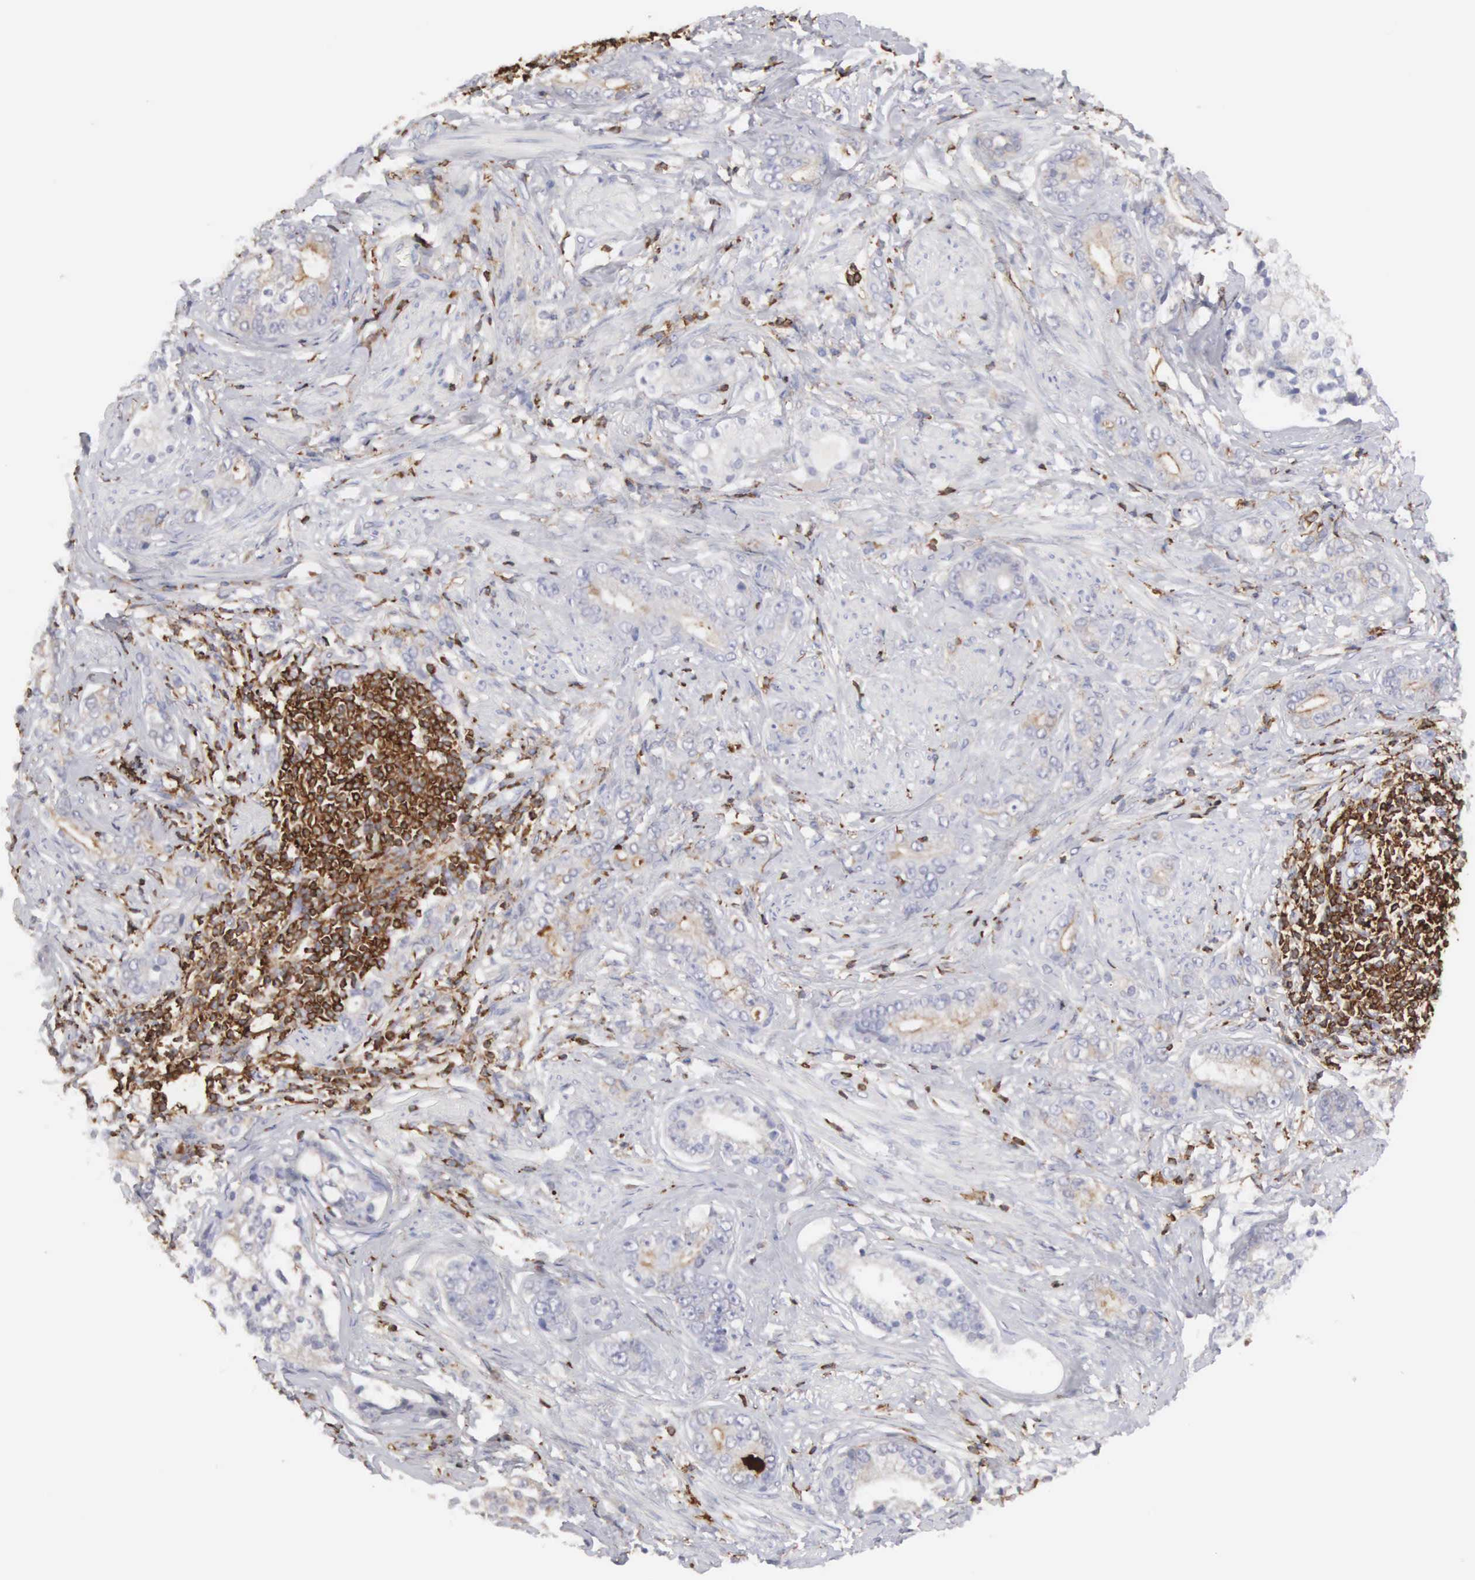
{"staining": {"intensity": "negative", "quantity": "none", "location": "none"}, "tissue": "colorectal cancer", "cell_type": "Tumor cells", "image_type": "cancer", "snomed": [{"axis": "morphology", "description": "Adenocarcinoma, NOS"}, {"axis": "topography", "description": "Rectum"}], "caption": "DAB immunohistochemical staining of colorectal cancer demonstrates no significant staining in tumor cells.", "gene": "SH3BP1", "patient": {"sex": "female", "age": 82}}